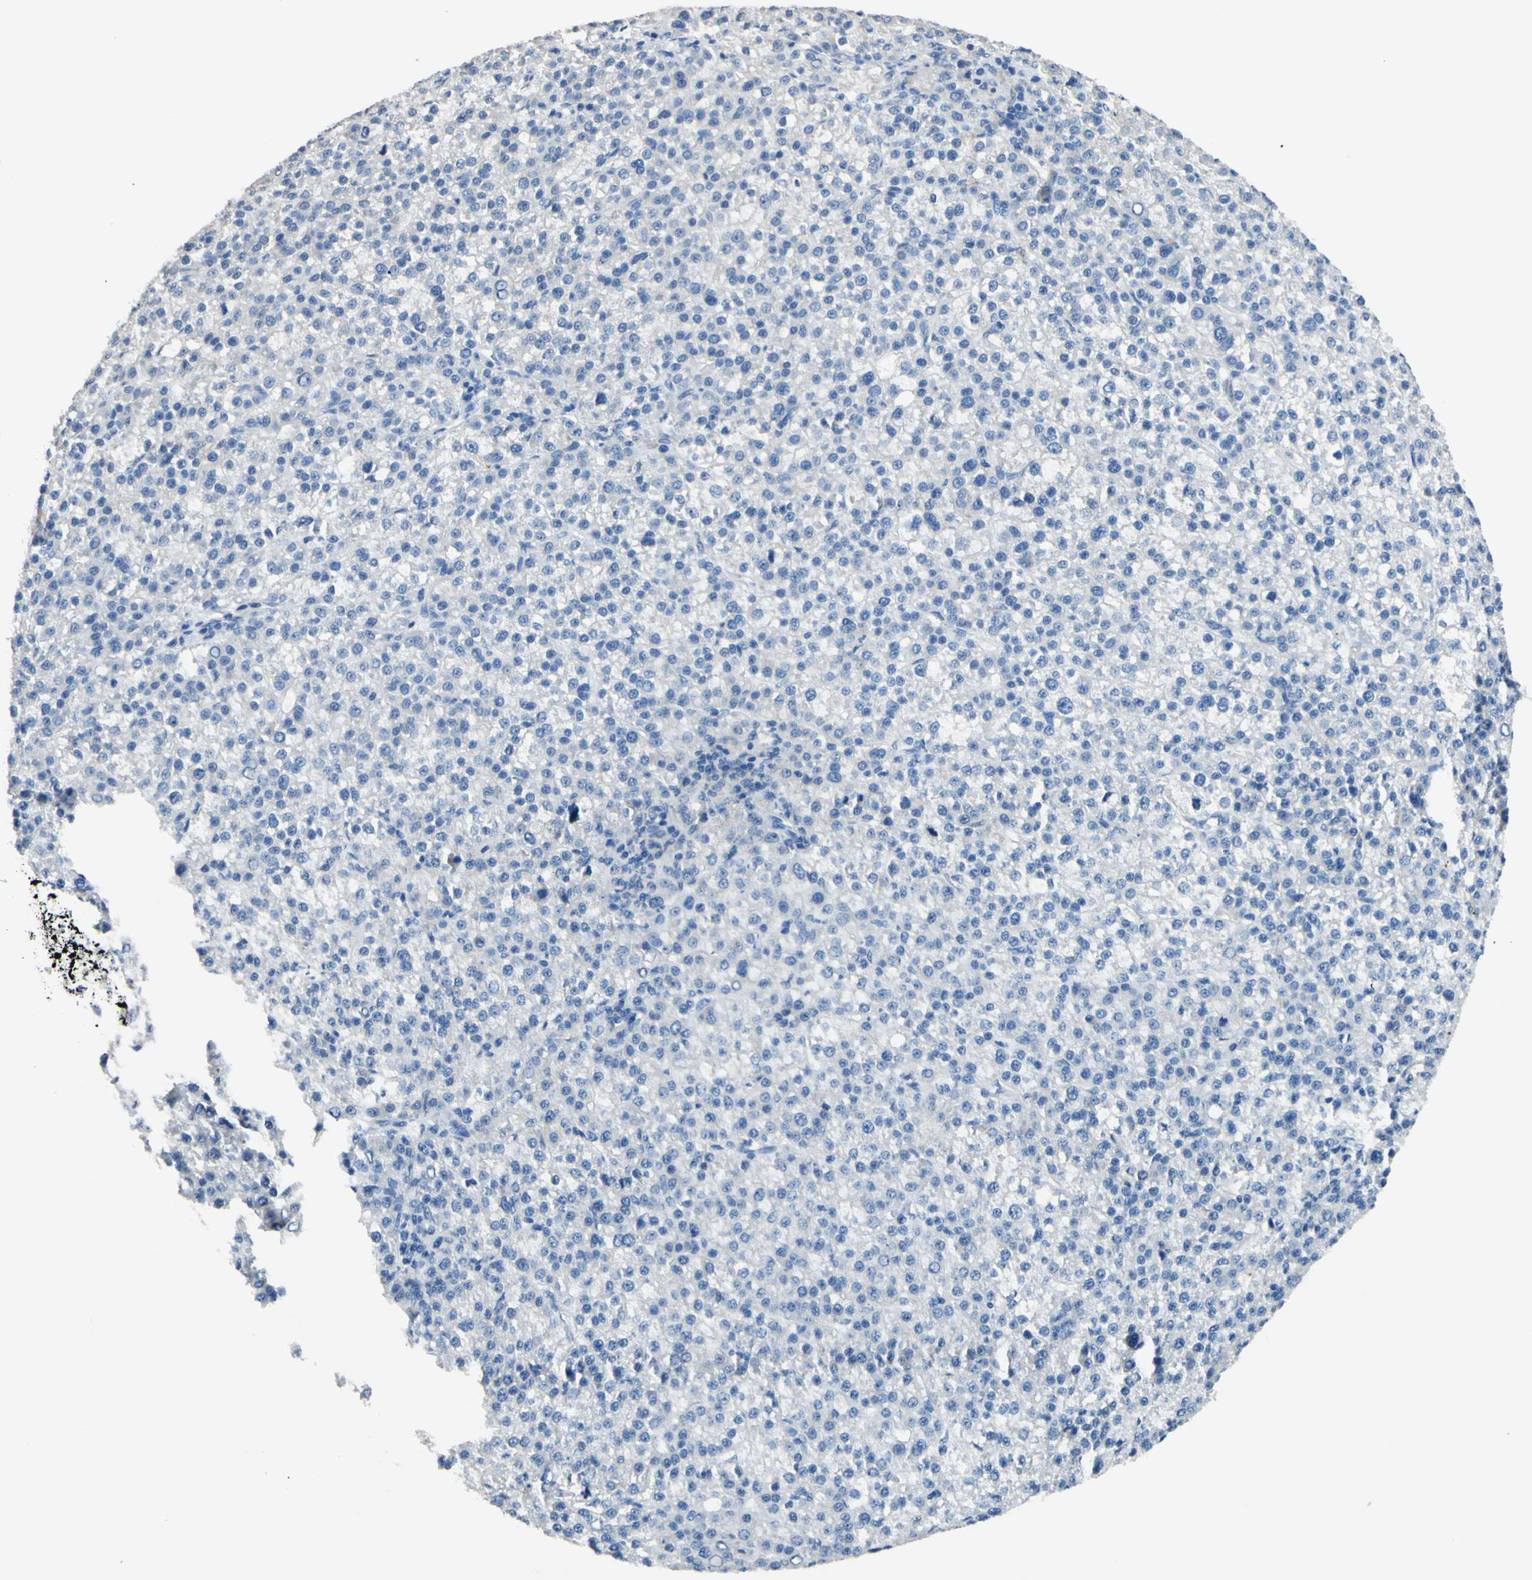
{"staining": {"intensity": "negative", "quantity": "none", "location": "none"}, "tissue": "liver cancer", "cell_type": "Tumor cells", "image_type": "cancer", "snomed": [{"axis": "morphology", "description": "Carcinoma, Hepatocellular, NOS"}, {"axis": "topography", "description": "Liver"}], "caption": "The photomicrograph exhibits no significant positivity in tumor cells of hepatocellular carcinoma (liver).", "gene": "CDH10", "patient": {"sex": "female", "age": 58}}